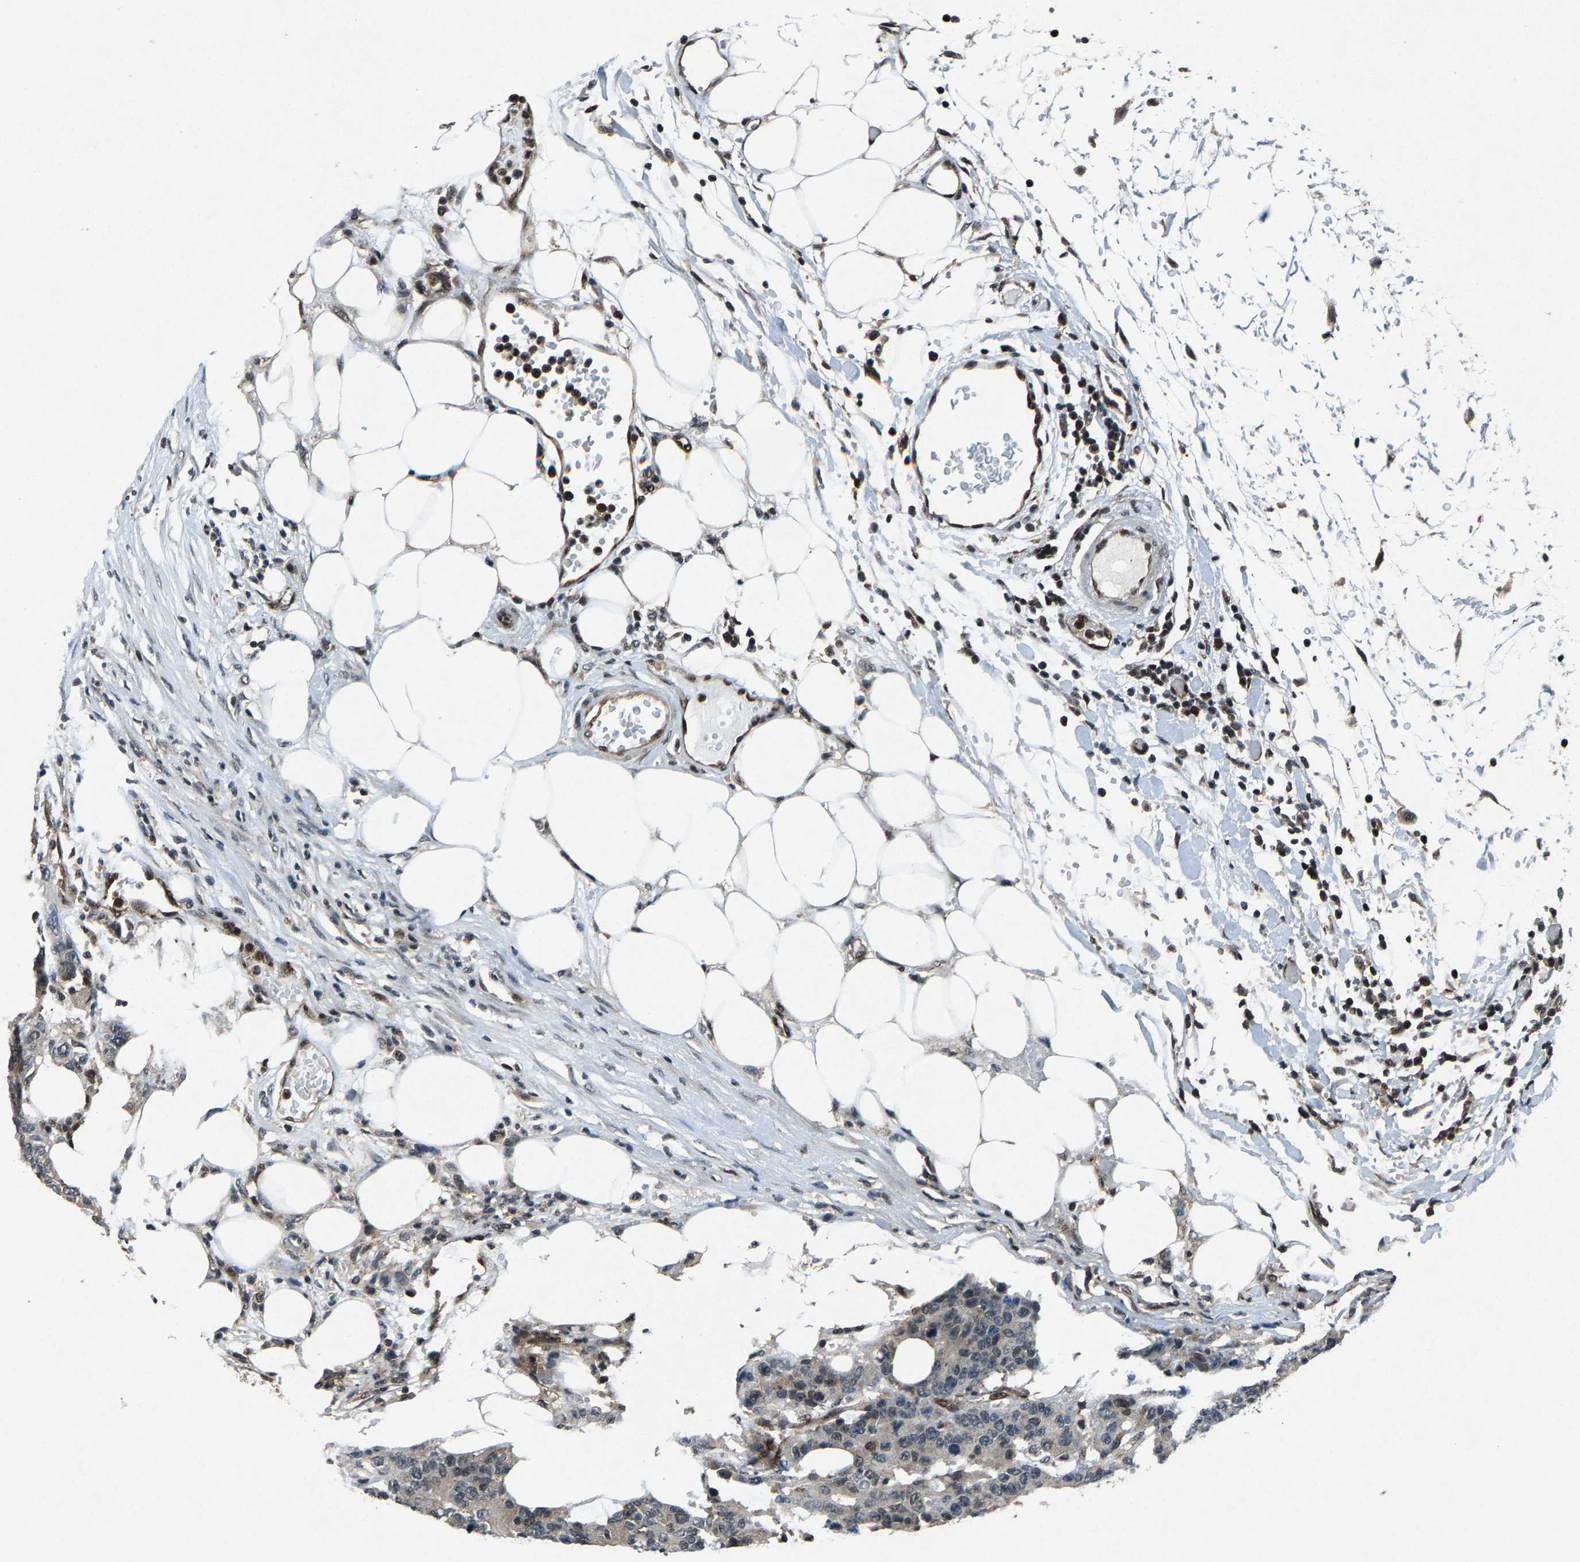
{"staining": {"intensity": "weak", "quantity": "<25%", "location": "nuclear"}, "tissue": "colorectal cancer", "cell_type": "Tumor cells", "image_type": "cancer", "snomed": [{"axis": "morphology", "description": "Adenocarcinoma, NOS"}, {"axis": "topography", "description": "Colon"}], "caption": "A high-resolution histopathology image shows immunohistochemistry staining of colorectal cancer, which demonstrates no significant expression in tumor cells.", "gene": "ATXN3", "patient": {"sex": "female", "age": 86}}